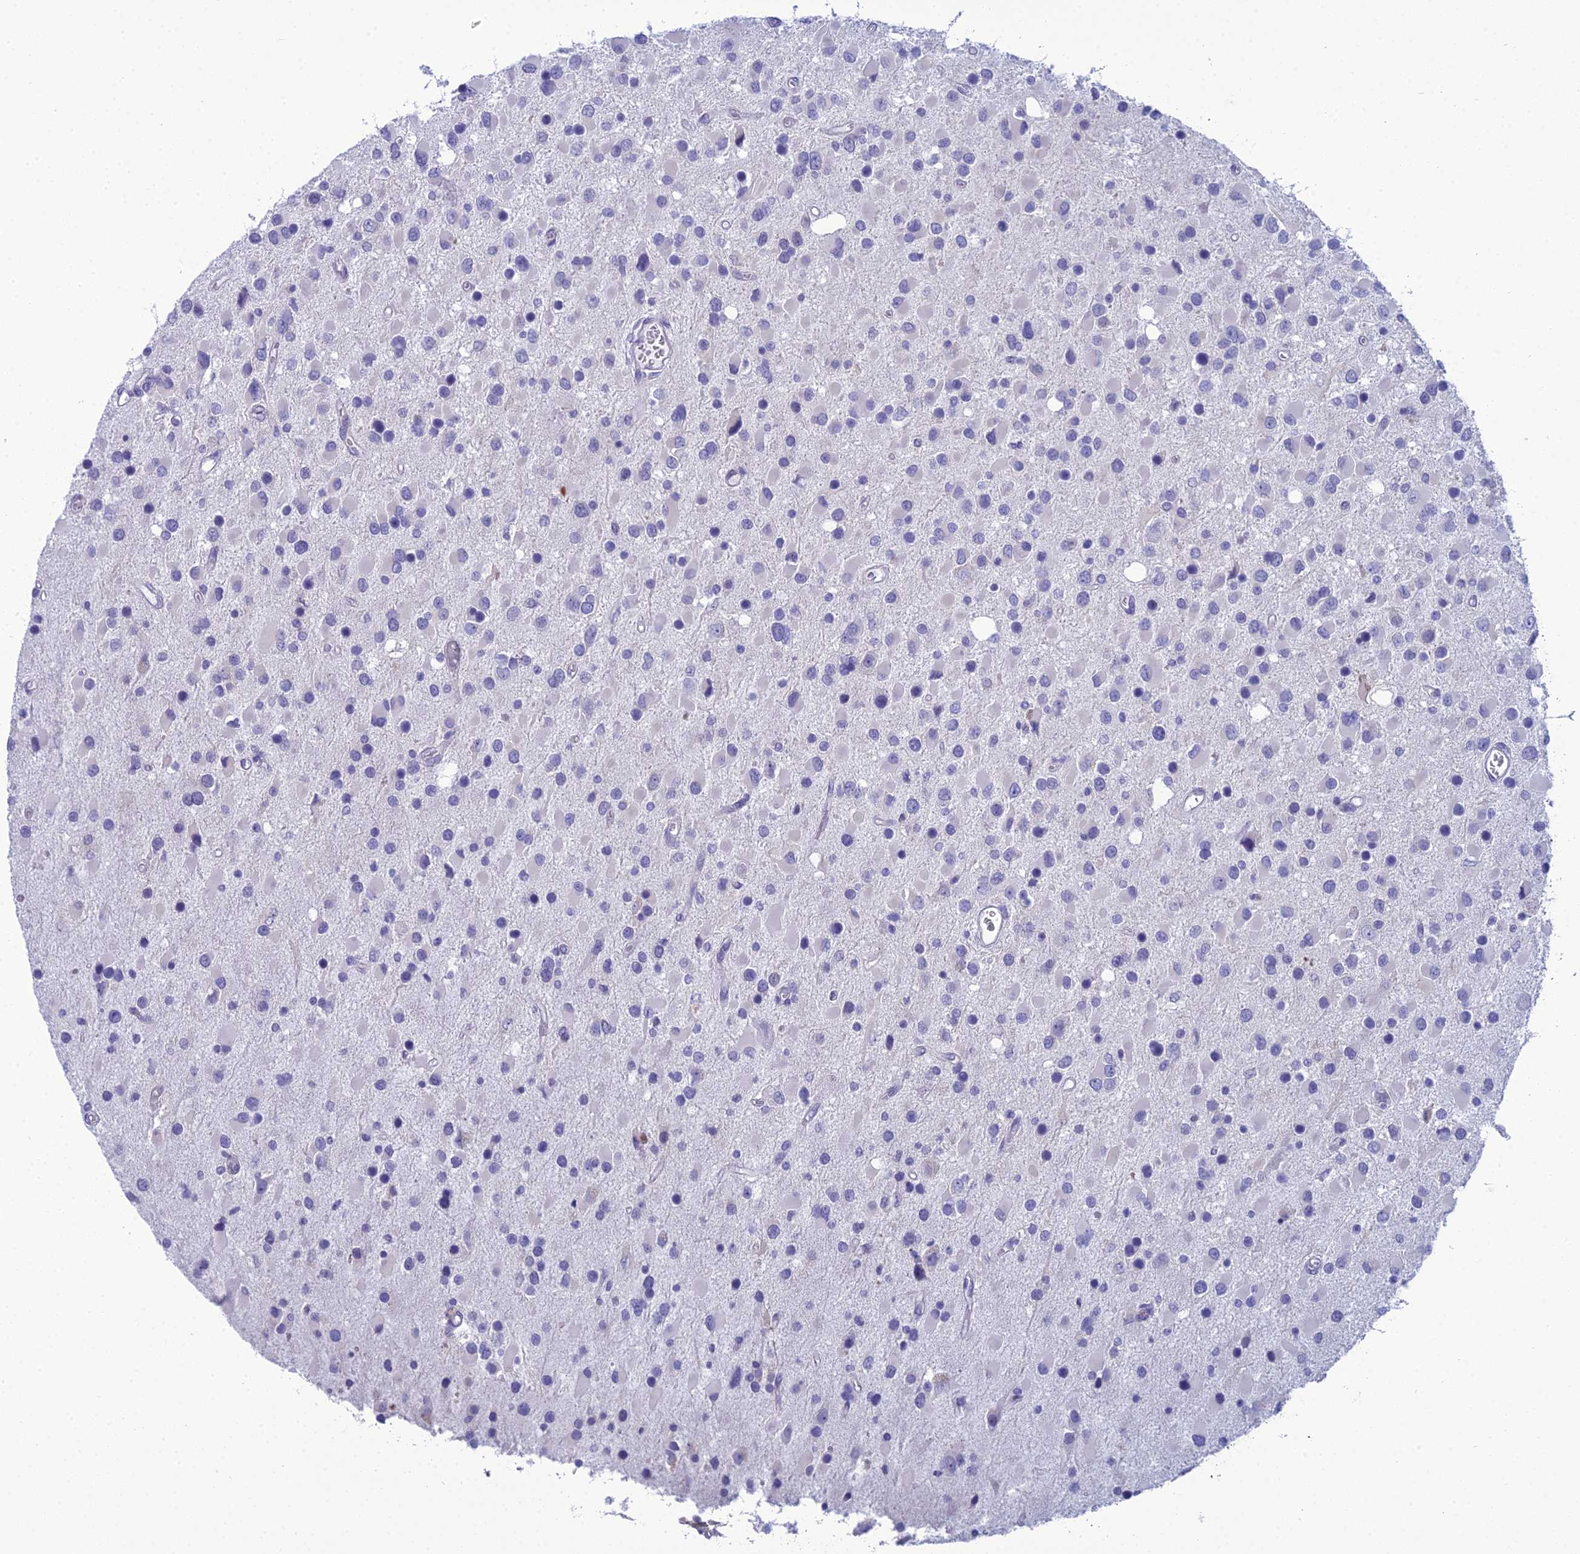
{"staining": {"intensity": "negative", "quantity": "none", "location": "none"}, "tissue": "glioma", "cell_type": "Tumor cells", "image_type": "cancer", "snomed": [{"axis": "morphology", "description": "Glioma, malignant, High grade"}, {"axis": "topography", "description": "Brain"}], "caption": "IHC image of glioma stained for a protein (brown), which displays no staining in tumor cells.", "gene": "GNPNAT1", "patient": {"sex": "male", "age": 53}}